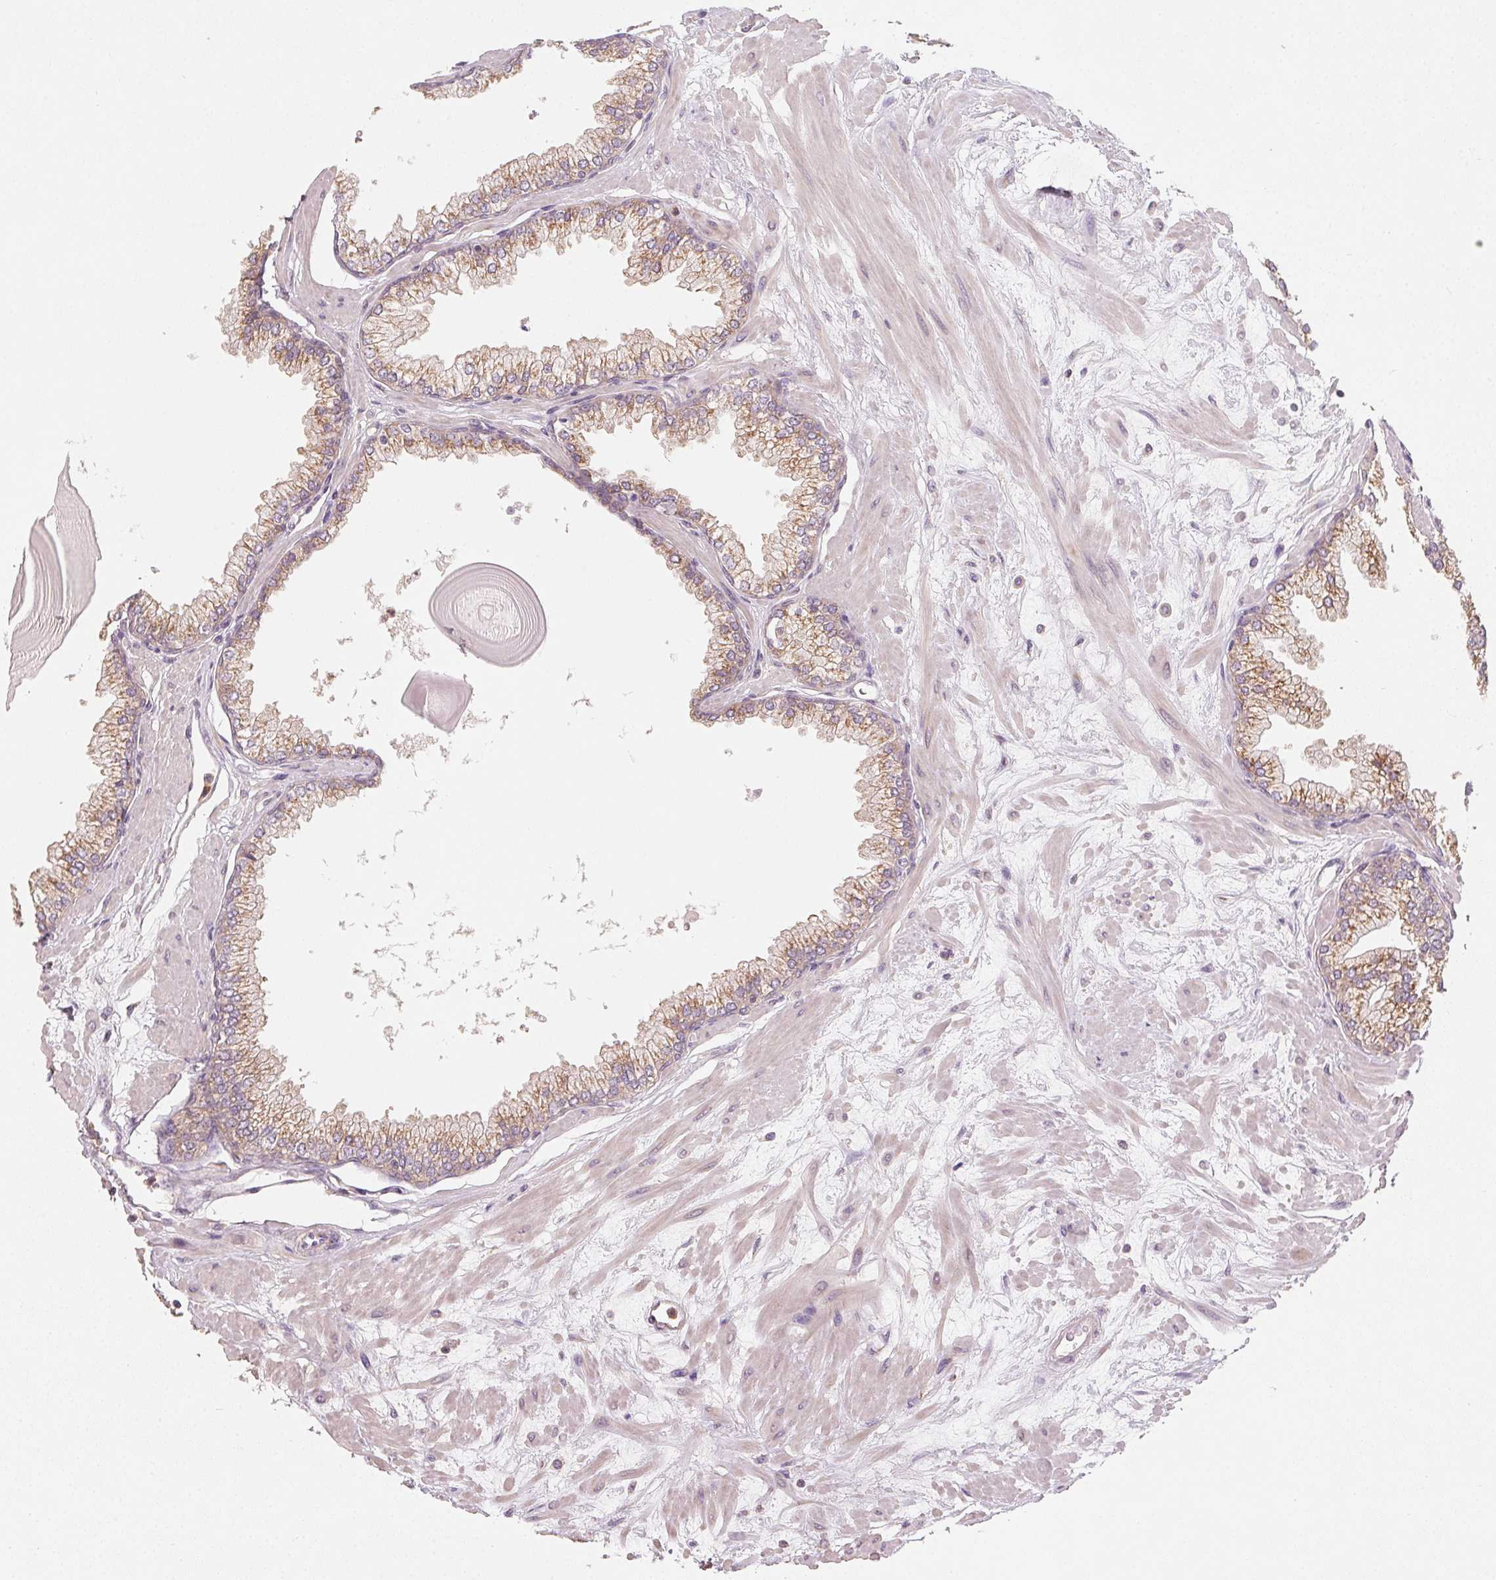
{"staining": {"intensity": "moderate", "quantity": ">75%", "location": "cytoplasmic/membranous"}, "tissue": "prostate", "cell_type": "Glandular cells", "image_type": "normal", "snomed": [{"axis": "morphology", "description": "Normal tissue, NOS"}, {"axis": "topography", "description": "Prostate"}, {"axis": "topography", "description": "Peripheral nerve tissue"}], "caption": "Prostate stained with immunohistochemistry displays moderate cytoplasmic/membranous positivity in about >75% of glandular cells. The staining was performed using DAB (3,3'-diaminobenzidine), with brown indicating positive protein expression. Nuclei are stained blue with hematoxylin.", "gene": "AP1S1", "patient": {"sex": "male", "age": 61}}